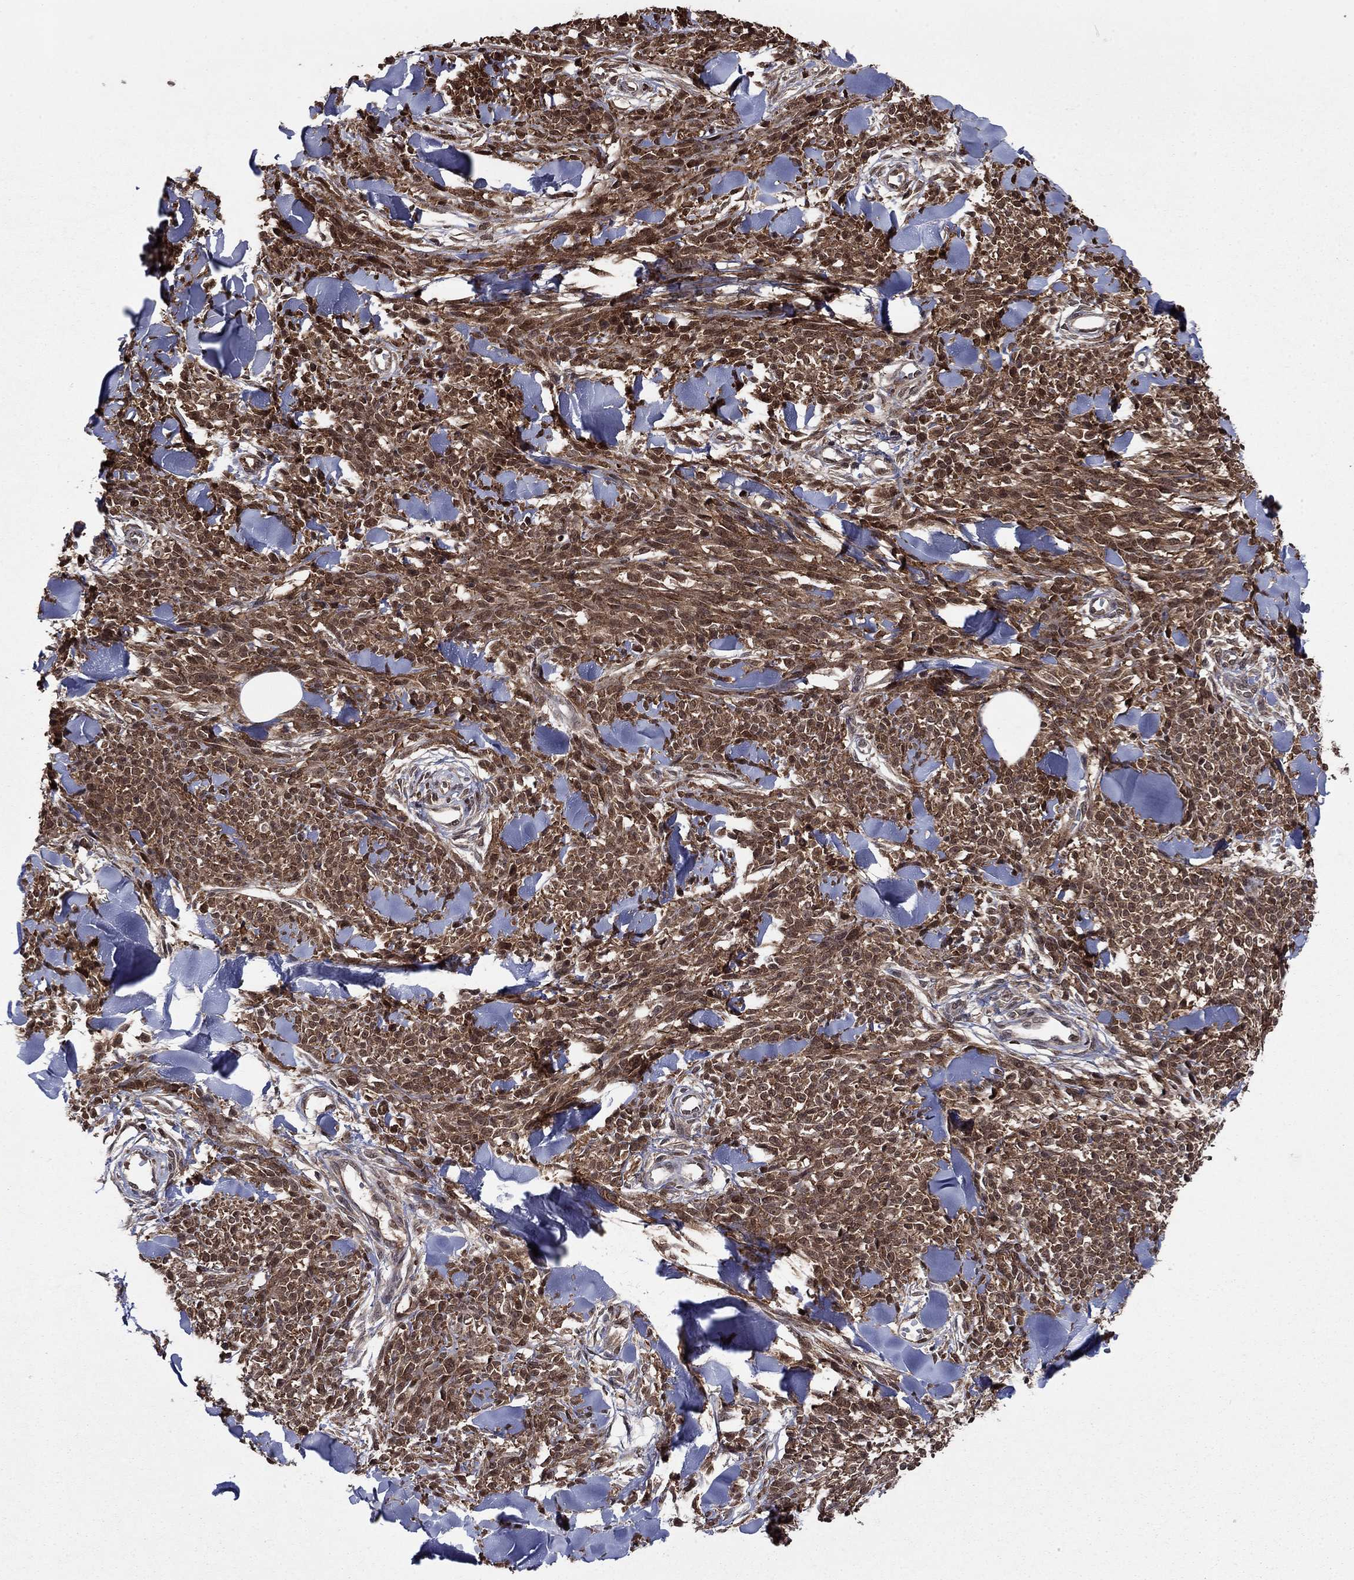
{"staining": {"intensity": "strong", "quantity": ">75%", "location": "cytoplasmic/membranous"}, "tissue": "melanoma", "cell_type": "Tumor cells", "image_type": "cancer", "snomed": [{"axis": "morphology", "description": "Malignant melanoma, NOS"}, {"axis": "topography", "description": "Skin"}, {"axis": "topography", "description": "Skin of trunk"}], "caption": "The histopathology image demonstrates immunohistochemical staining of melanoma. There is strong cytoplasmic/membranous expression is appreciated in about >75% of tumor cells.", "gene": "CACYBP", "patient": {"sex": "male", "age": 74}}